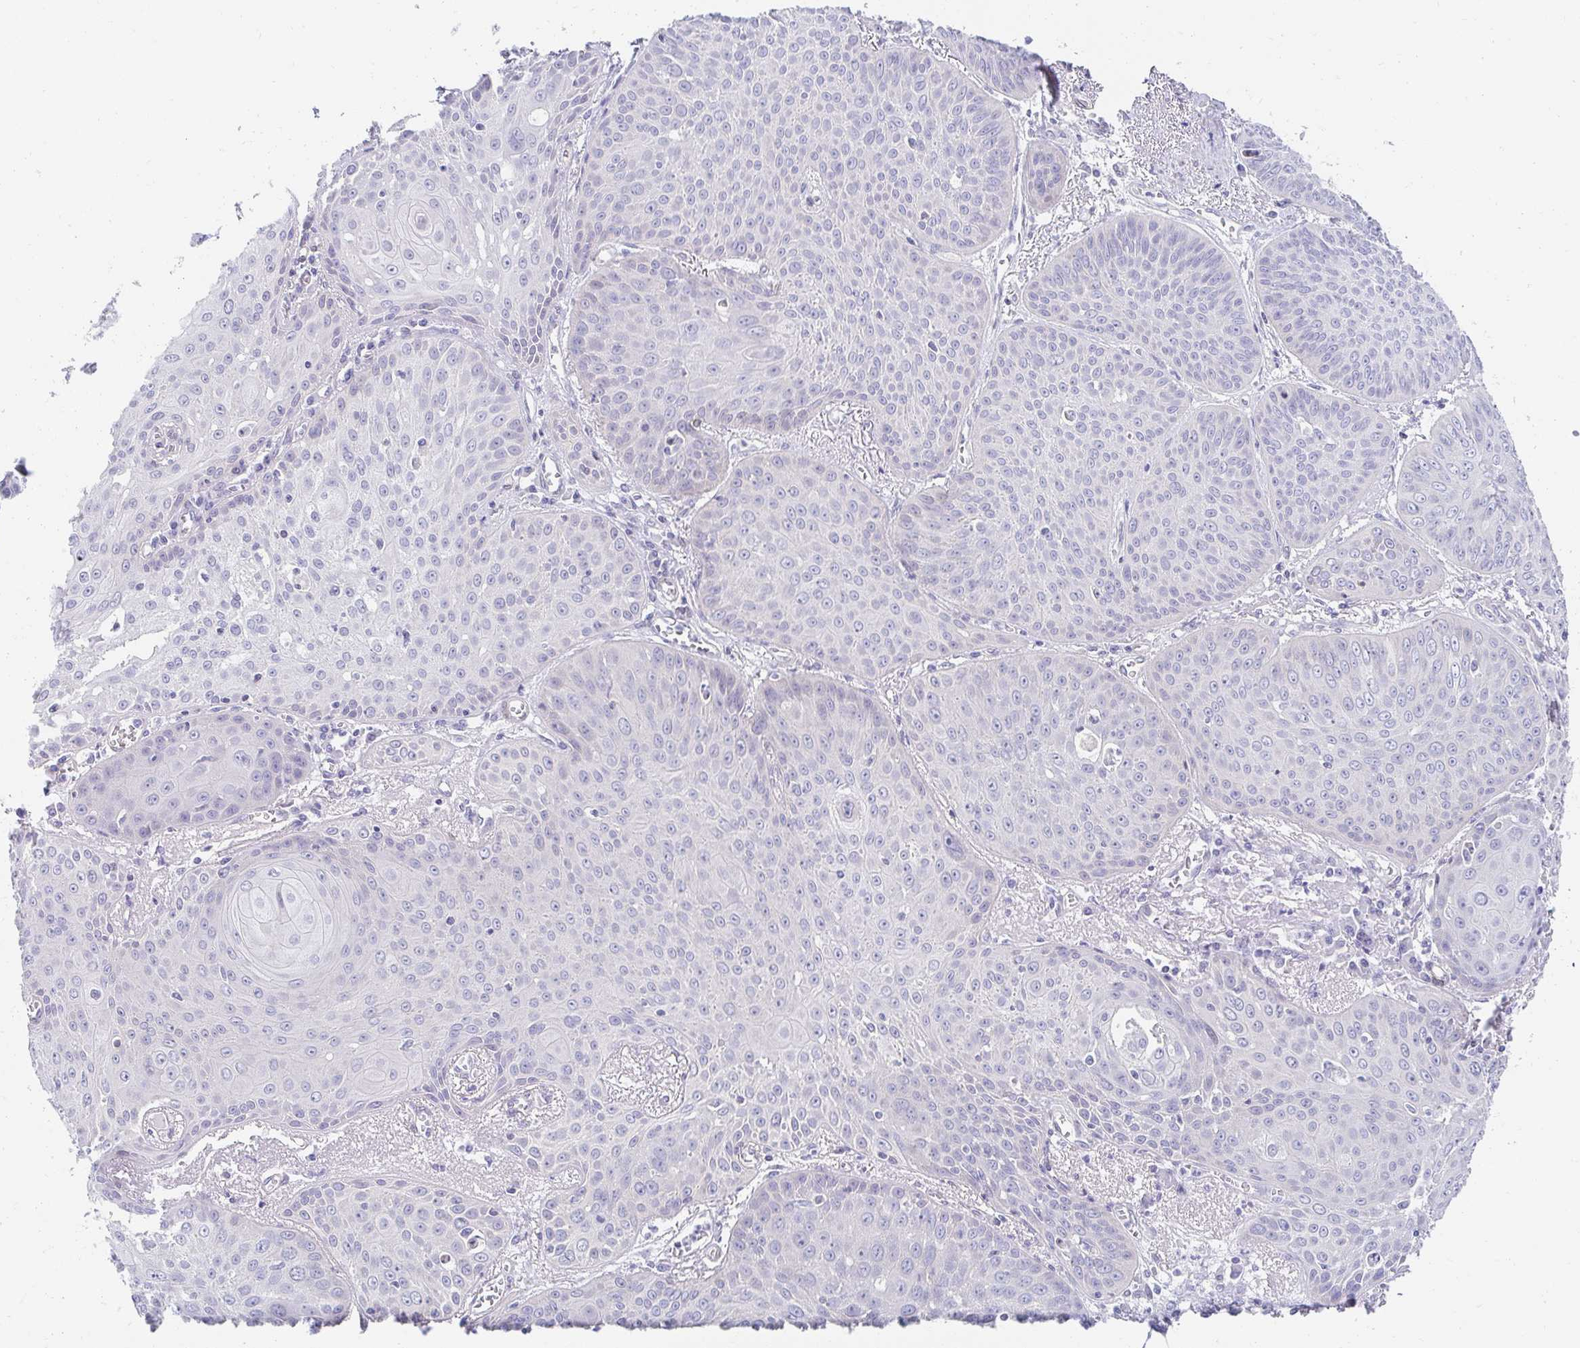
{"staining": {"intensity": "negative", "quantity": "none", "location": "none"}, "tissue": "lung cancer", "cell_type": "Tumor cells", "image_type": "cancer", "snomed": [{"axis": "morphology", "description": "Squamous cell carcinoma, NOS"}, {"axis": "topography", "description": "Lung"}], "caption": "Histopathology image shows no significant protein staining in tumor cells of lung cancer (squamous cell carcinoma). (DAB IHC, high magnification).", "gene": "AKAP14", "patient": {"sex": "male", "age": 74}}